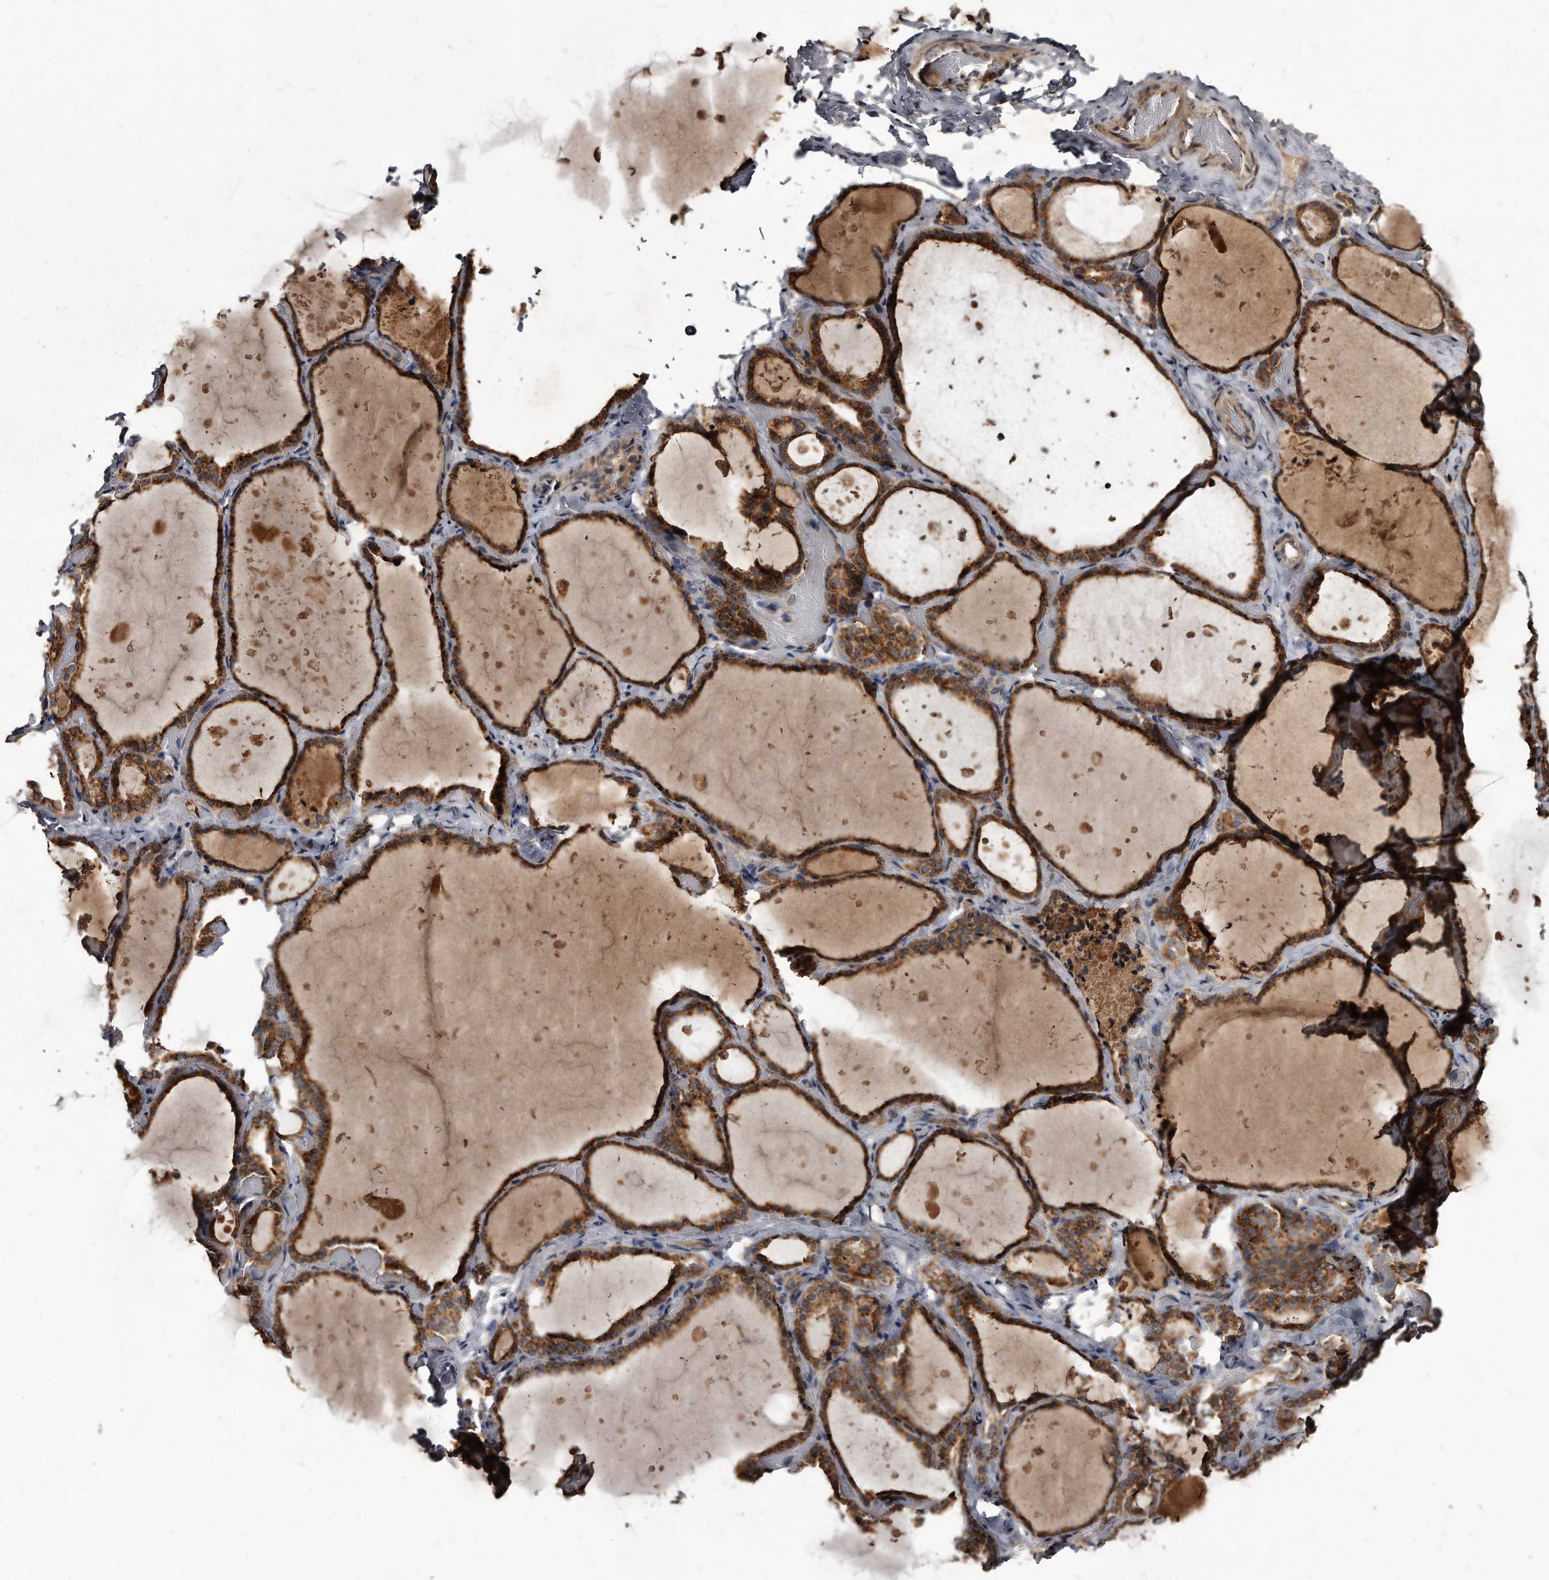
{"staining": {"intensity": "moderate", "quantity": ">75%", "location": "cytoplasmic/membranous"}, "tissue": "thyroid gland", "cell_type": "Glandular cells", "image_type": "normal", "snomed": [{"axis": "morphology", "description": "Normal tissue, NOS"}, {"axis": "topography", "description": "Thyroid gland"}], "caption": "Immunohistochemical staining of benign human thyroid gland reveals moderate cytoplasmic/membranous protein positivity in about >75% of glandular cells. (DAB = brown stain, brightfield microscopy at high magnification).", "gene": "FAM136A", "patient": {"sex": "female", "age": 44}}